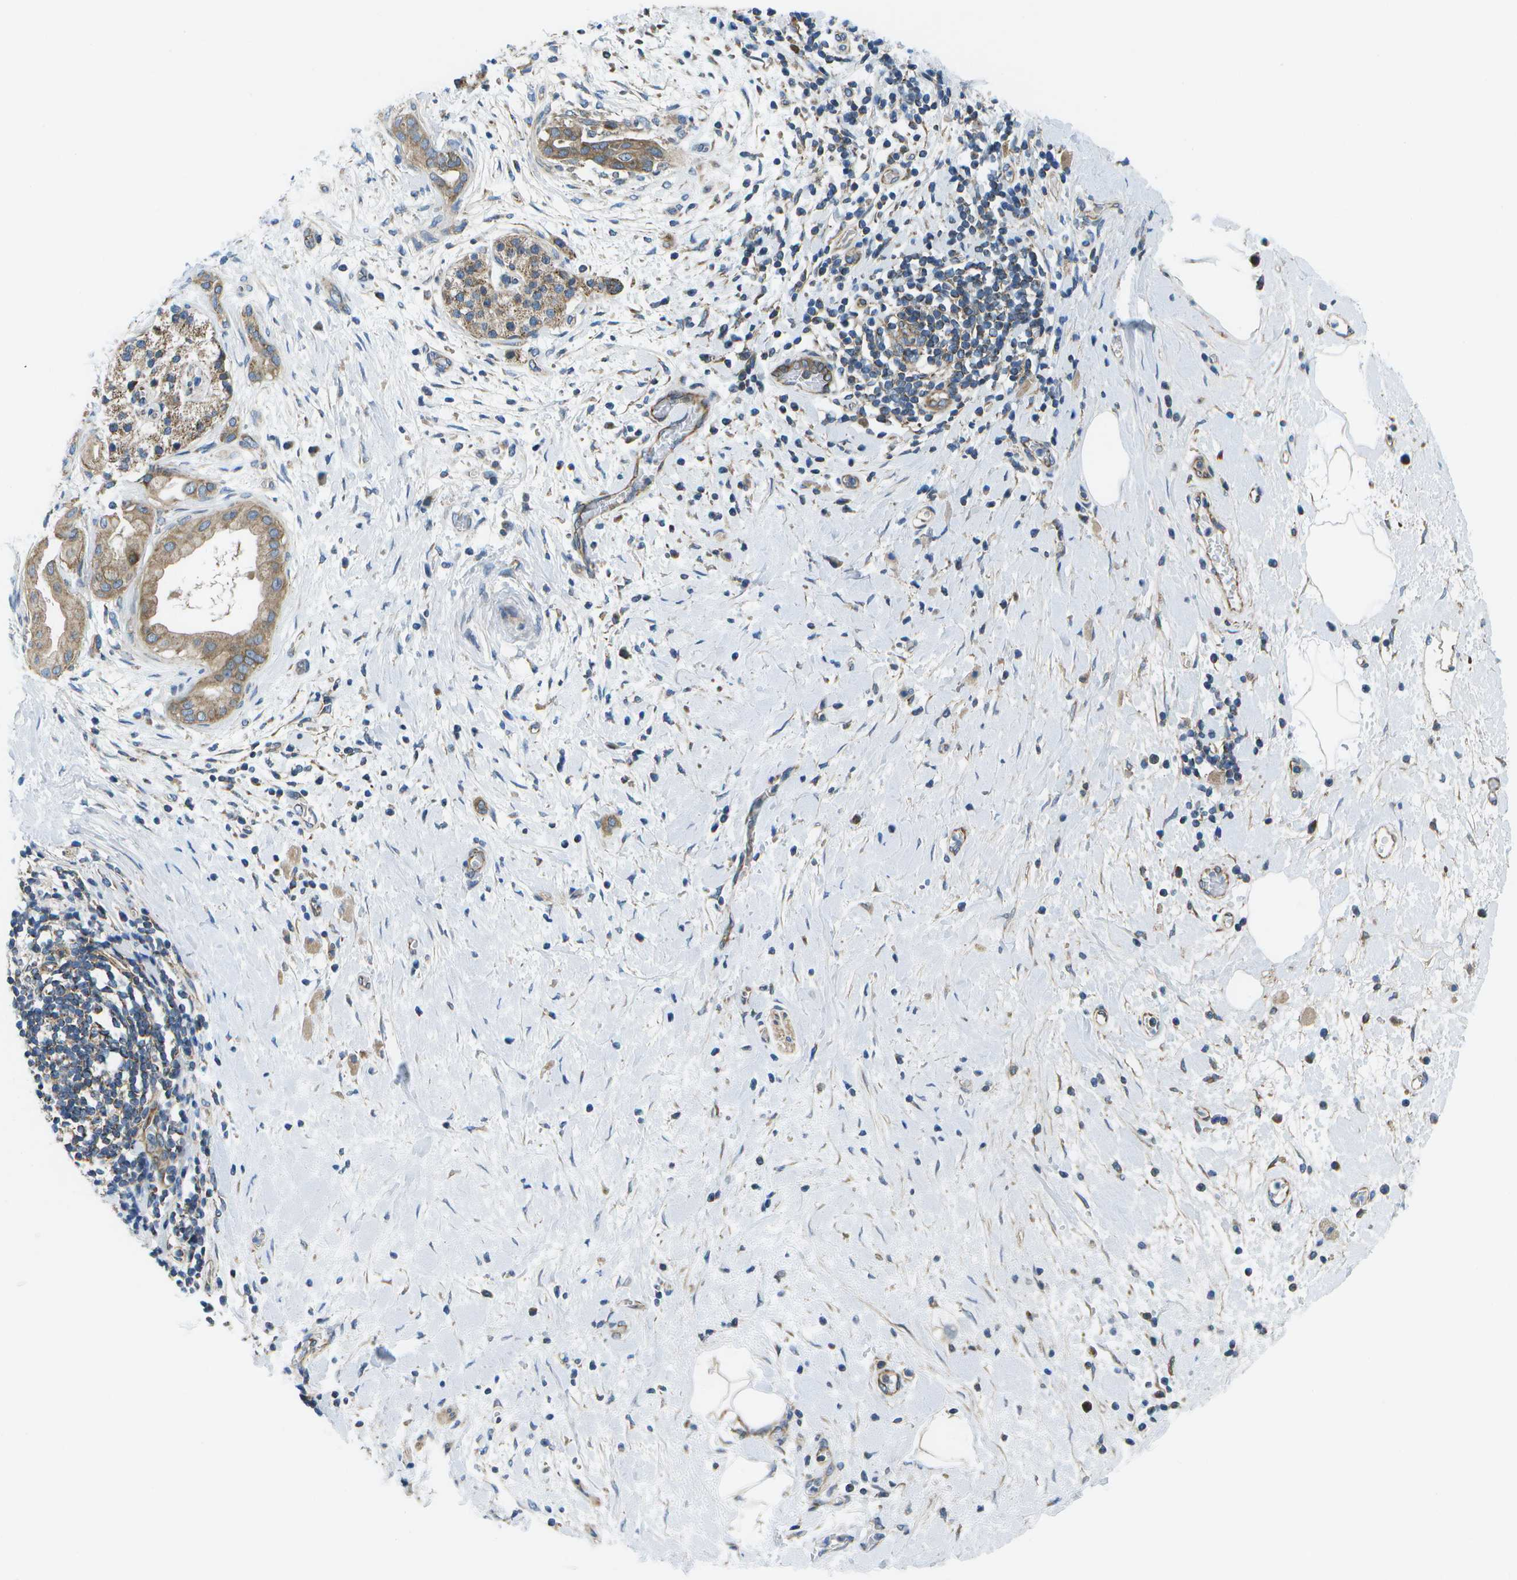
{"staining": {"intensity": "weak", "quantity": ">75%", "location": "cytoplasmic/membranous"}, "tissue": "pancreatic cancer", "cell_type": "Tumor cells", "image_type": "cancer", "snomed": [{"axis": "morphology", "description": "Adenocarcinoma, NOS"}, {"axis": "topography", "description": "Pancreas"}], "caption": "This photomicrograph exhibits pancreatic cancer stained with immunohistochemistry (IHC) to label a protein in brown. The cytoplasmic/membranous of tumor cells show weak positivity for the protein. Nuclei are counter-stained blue.", "gene": "MVK", "patient": {"sex": "male", "age": 55}}